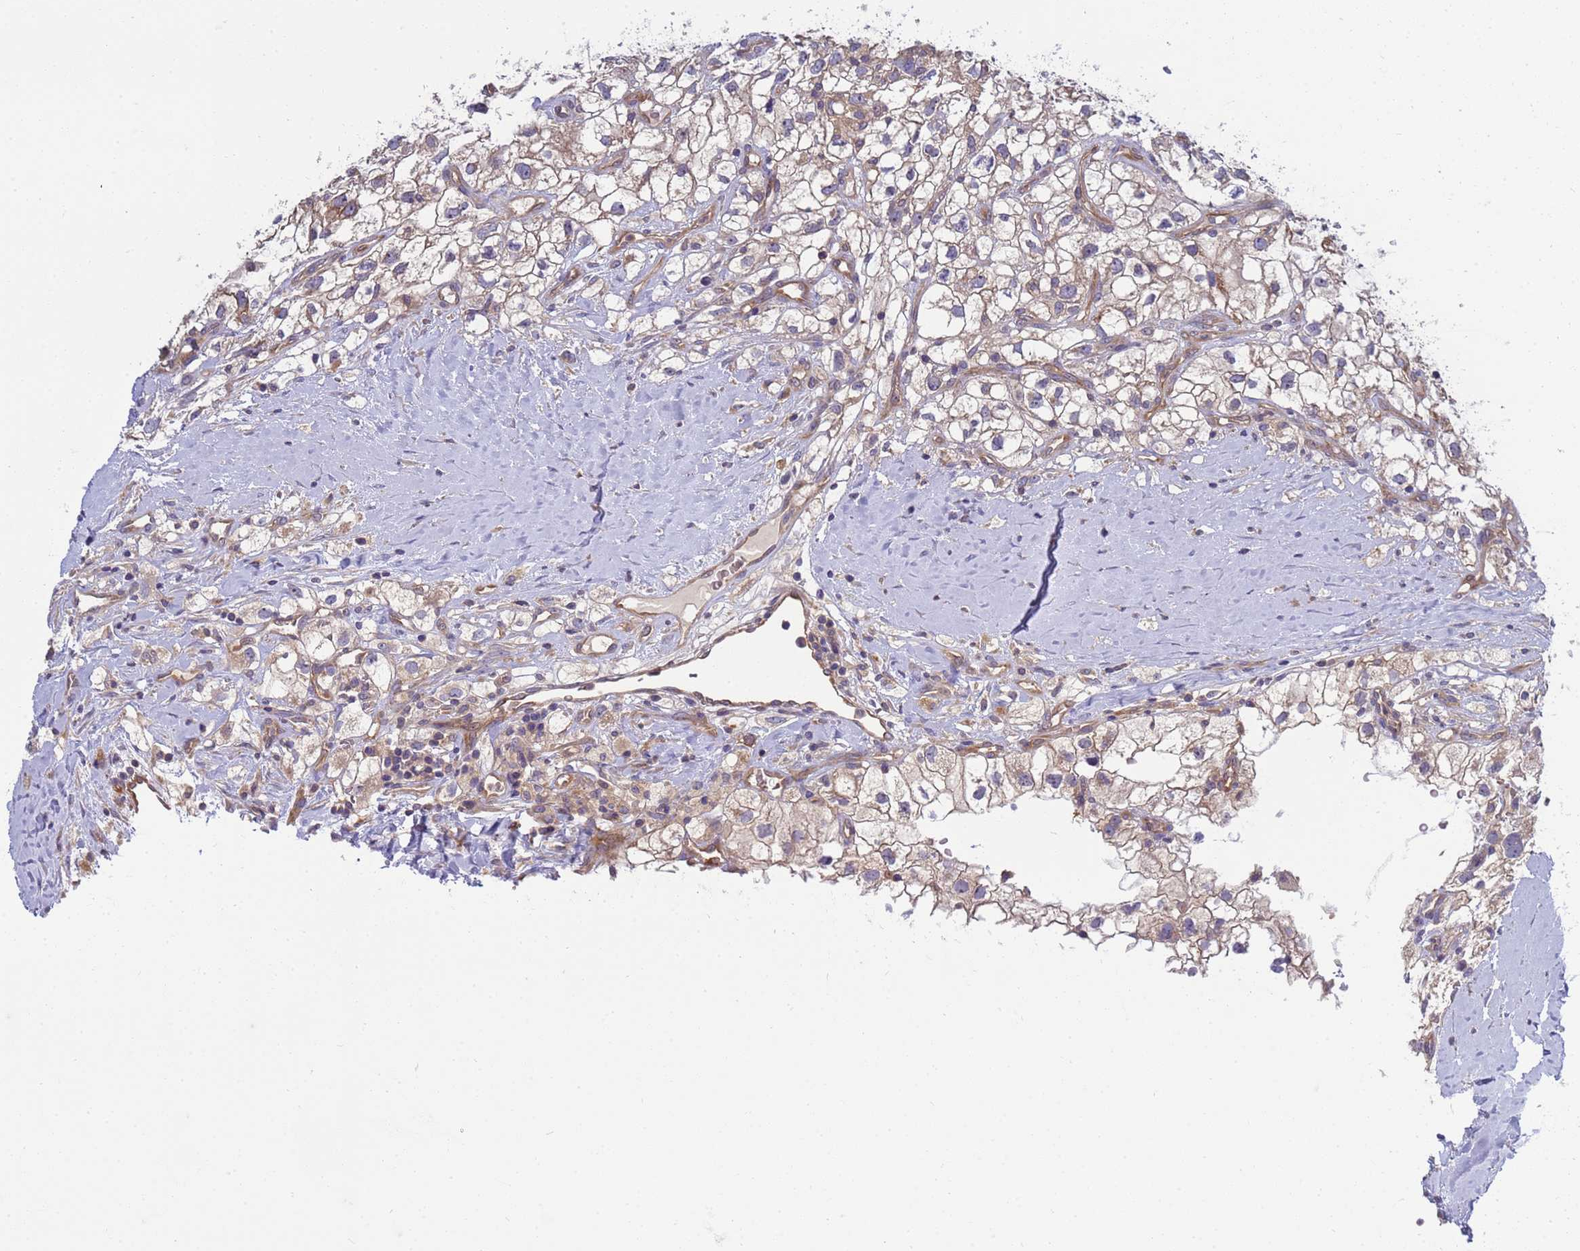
{"staining": {"intensity": "weak", "quantity": ">75%", "location": "cytoplasmic/membranous"}, "tissue": "renal cancer", "cell_type": "Tumor cells", "image_type": "cancer", "snomed": [{"axis": "morphology", "description": "Adenocarcinoma, NOS"}, {"axis": "topography", "description": "Kidney"}], "caption": "Adenocarcinoma (renal) tissue demonstrates weak cytoplasmic/membranous expression in approximately >75% of tumor cells, visualized by immunohistochemistry.", "gene": "RAPGEF4", "patient": {"sex": "male", "age": 59}}